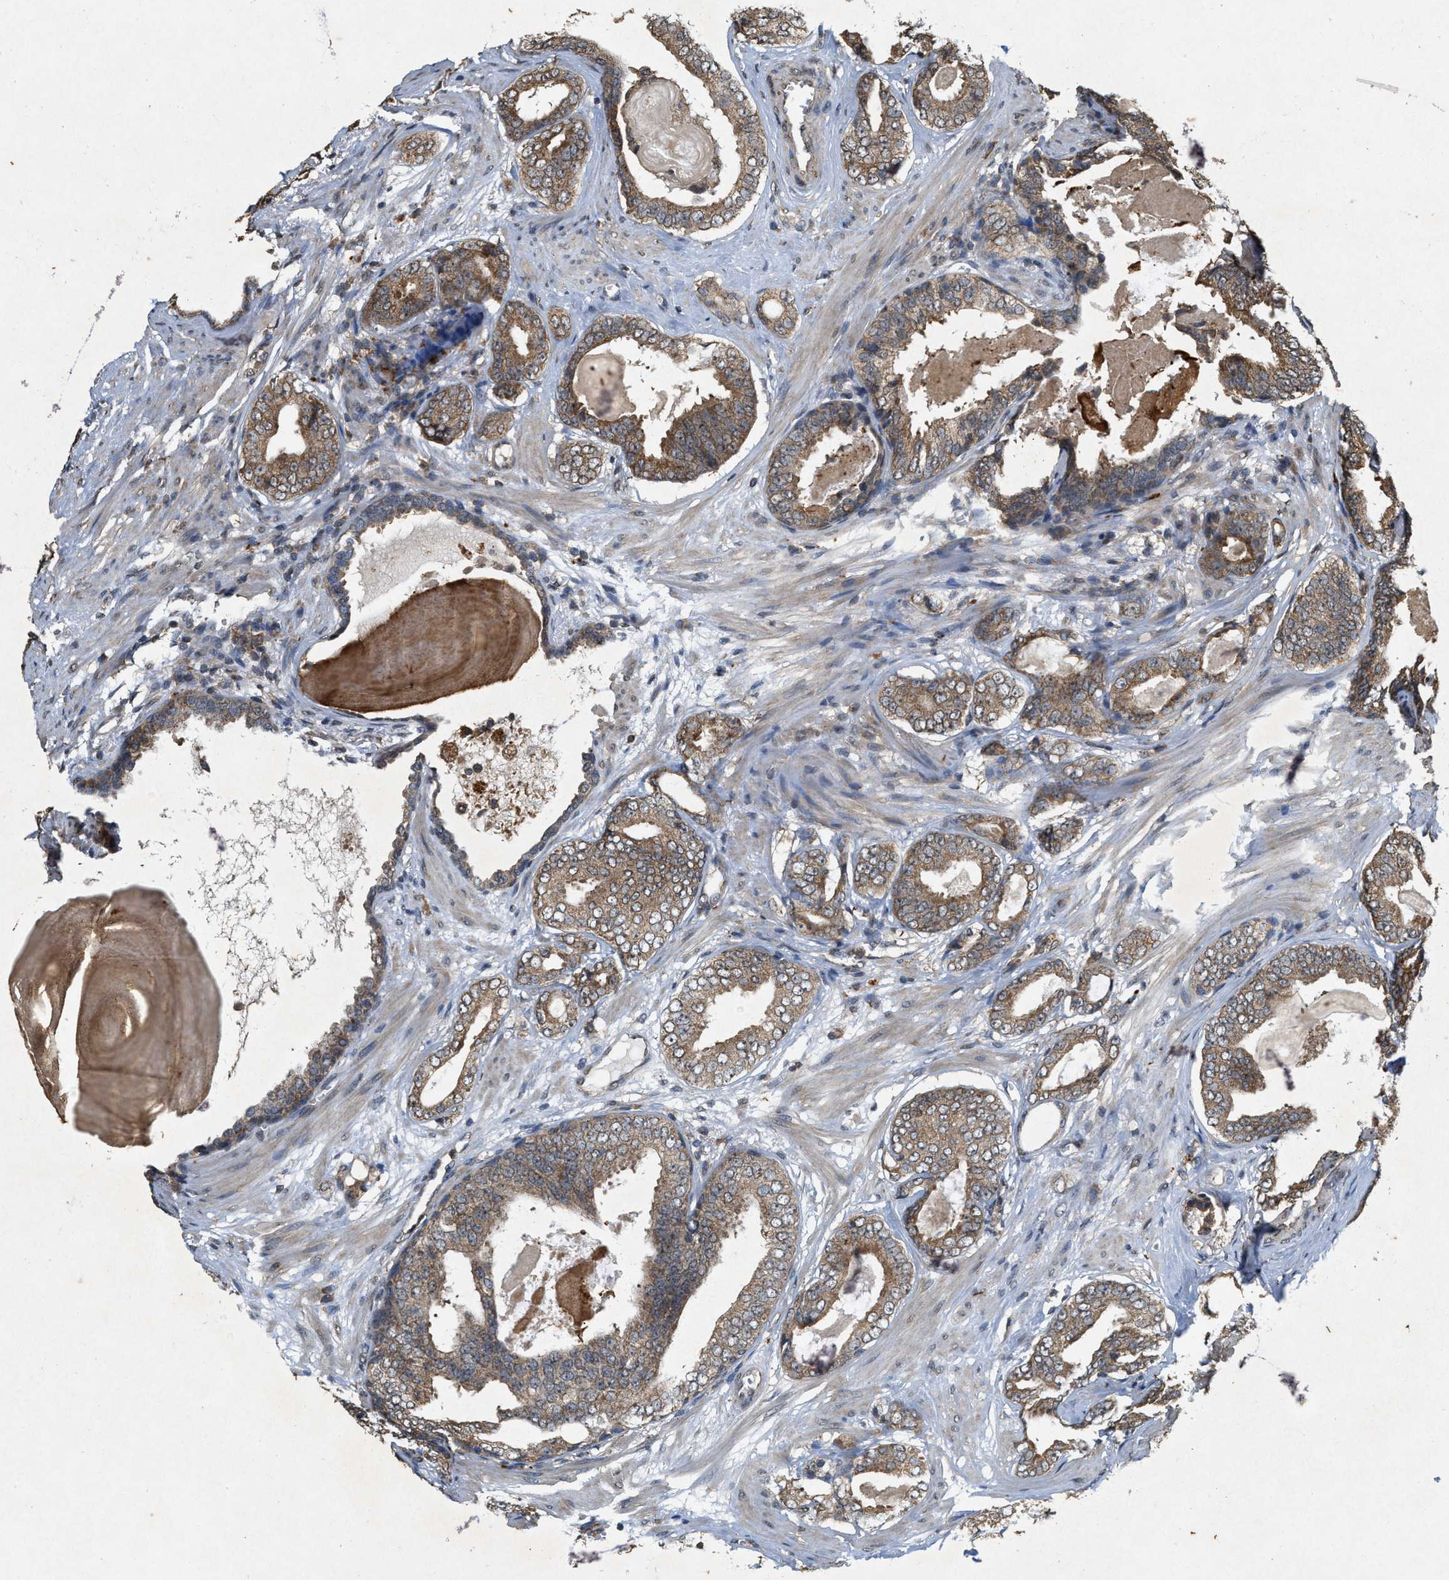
{"staining": {"intensity": "moderate", "quantity": ">75%", "location": "cytoplasmic/membranous"}, "tissue": "prostate cancer", "cell_type": "Tumor cells", "image_type": "cancer", "snomed": [{"axis": "morphology", "description": "Adenocarcinoma, Medium grade"}, {"axis": "topography", "description": "Prostate"}], "caption": "Prostate cancer (medium-grade adenocarcinoma) stained with a brown dye demonstrates moderate cytoplasmic/membranous positive staining in about >75% of tumor cells.", "gene": "KIF21A", "patient": {"sex": "male", "age": 79}}